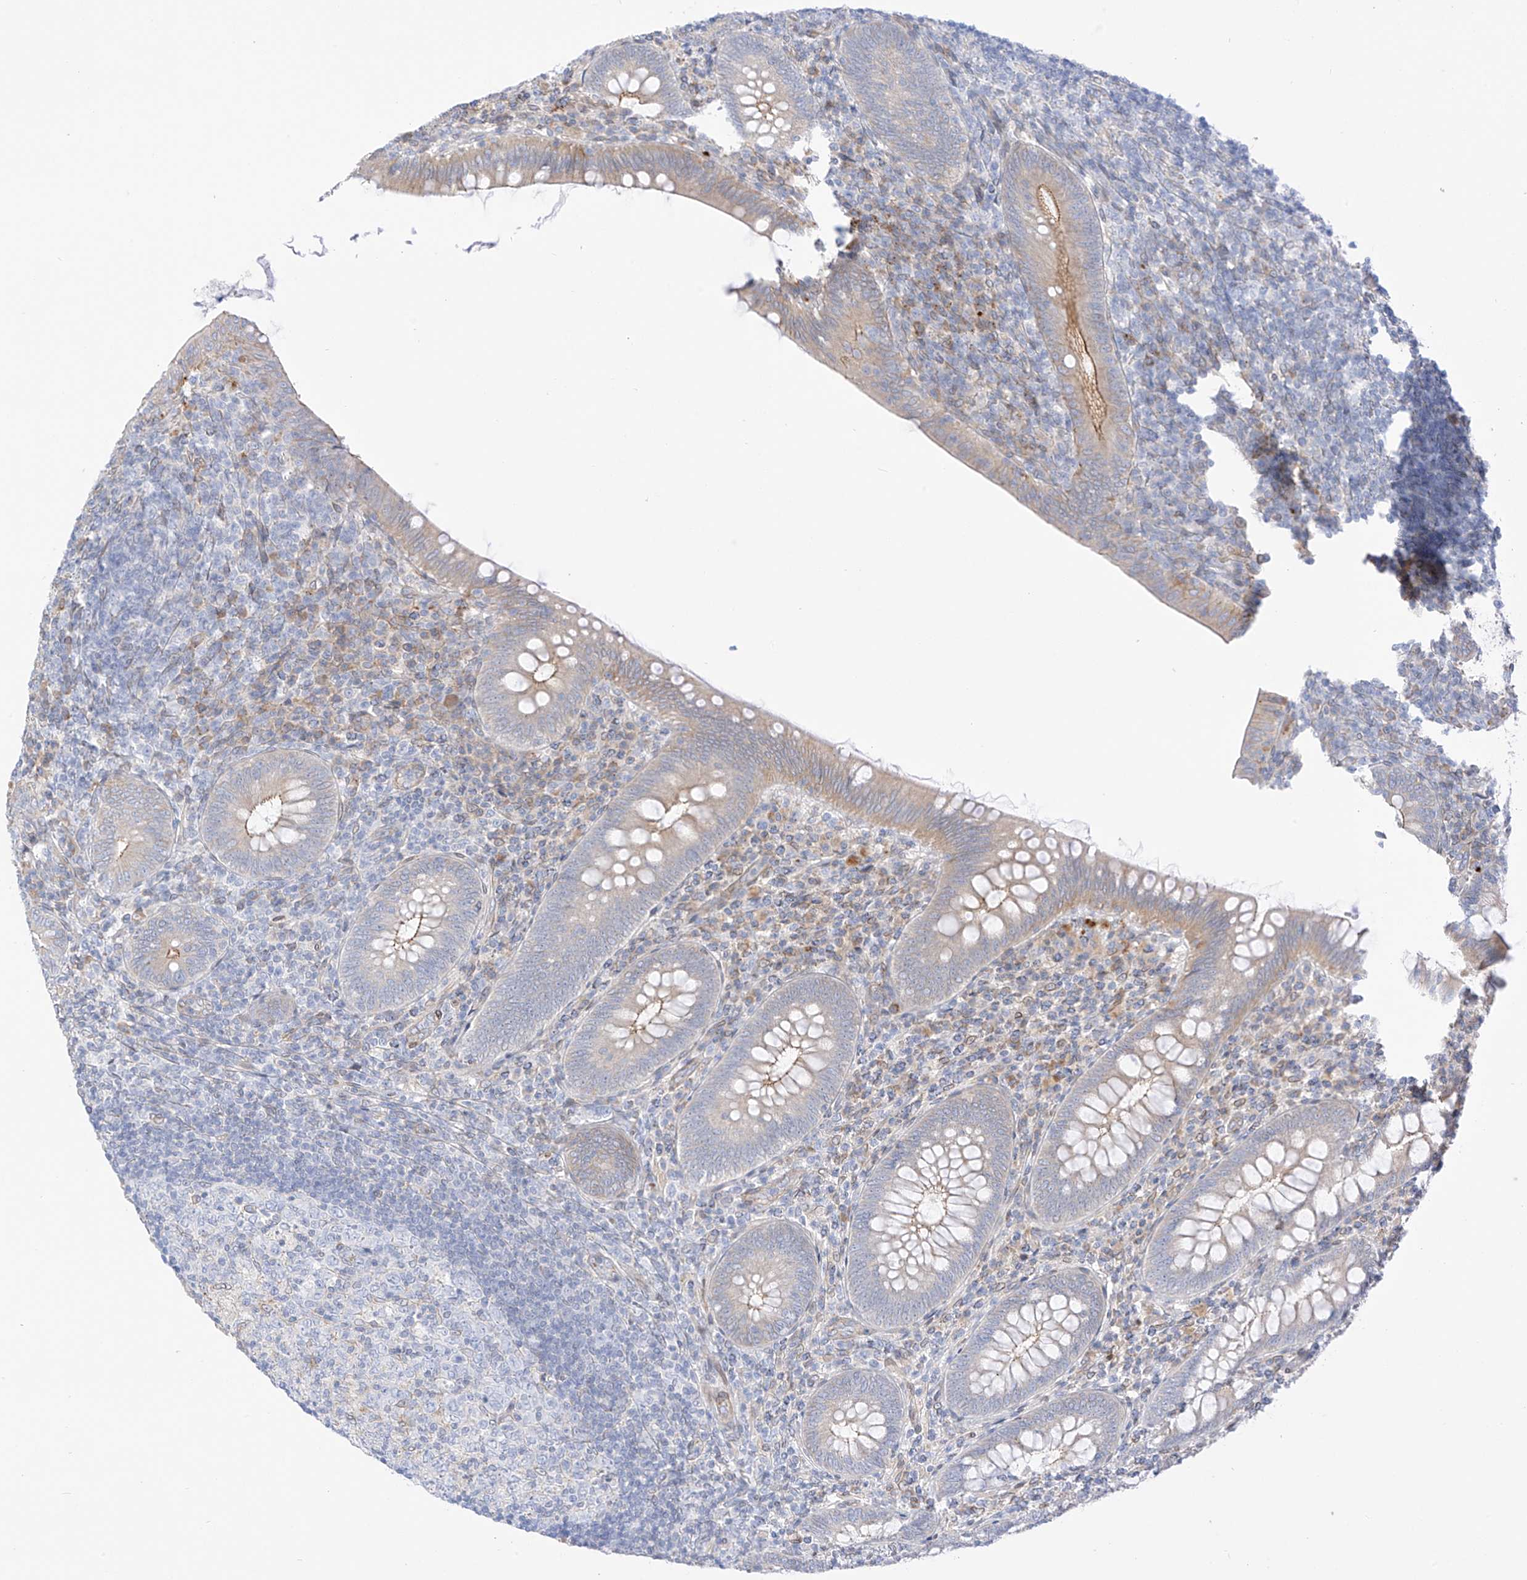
{"staining": {"intensity": "moderate", "quantity": "<25%", "location": "cytoplasmic/membranous"}, "tissue": "appendix", "cell_type": "Glandular cells", "image_type": "normal", "snomed": [{"axis": "morphology", "description": "Normal tissue, NOS"}, {"axis": "topography", "description": "Appendix"}], "caption": "DAB immunohistochemical staining of normal appendix displays moderate cytoplasmic/membranous protein expression in approximately <25% of glandular cells.", "gene": "PCYOX1", "patient": {"sex": "male", "age": 14}}